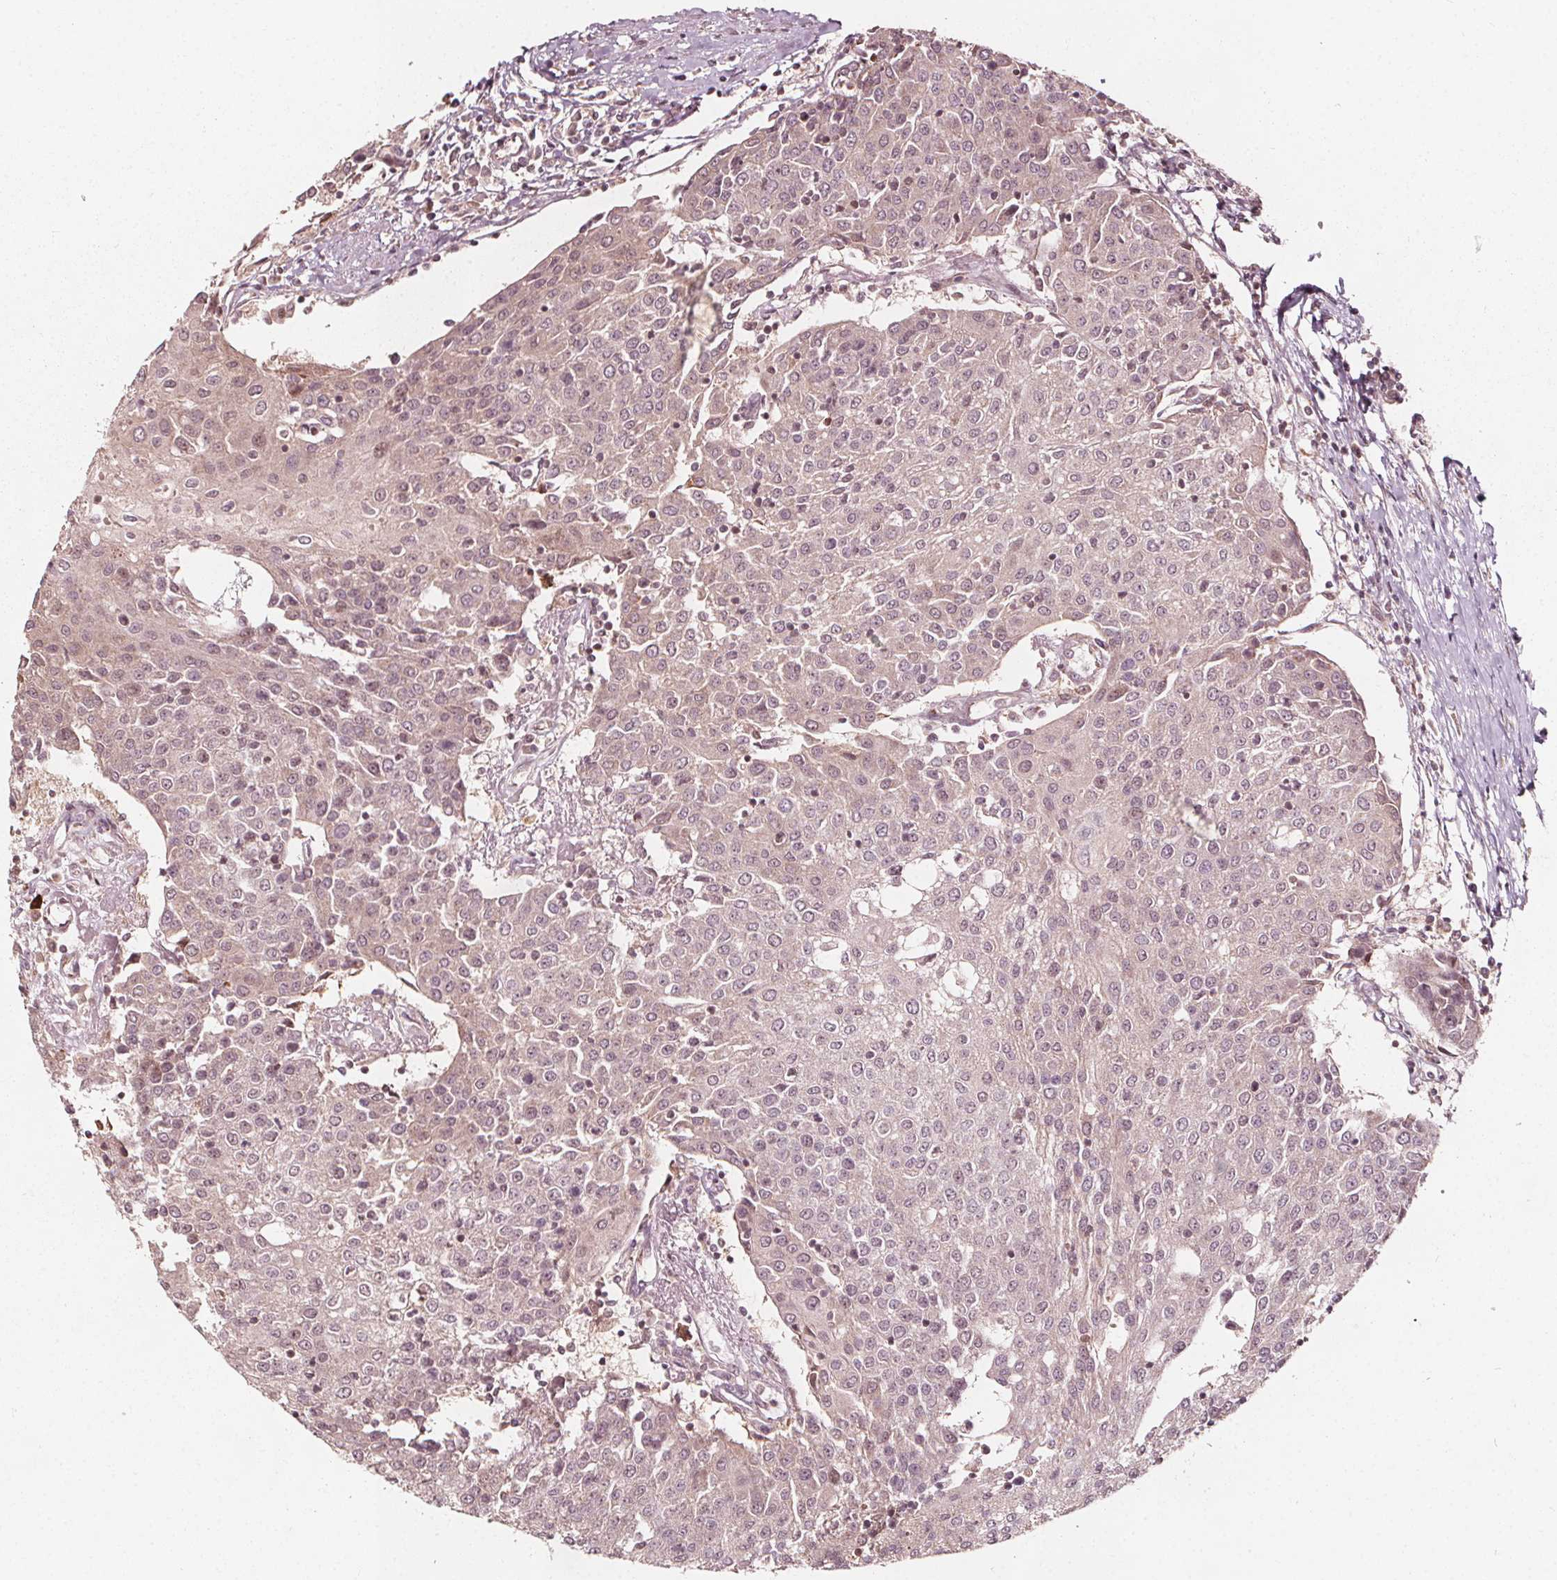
{"staining": {"intensity": "negative", "quantity": "none", "location": "none"}, "tissue": "urothelial cancer", "cell_type": "Tumor cells", "image_type": "cancer", "snomed": [{"axis": "morphology", "description": "Urothelial carcinoma, High grade"}, {"axis": "topography", "description": "Urinary bladder"}], "caption": "An immunohistochemistry image of urothelial cancer is shown. There is no staining in tumor cells of urothelial cancer. (DAB IHC visualized using brightfield microscopy, high magnification).", "gene": "AIP", "patient": {"sex": "female", "age": 85}}